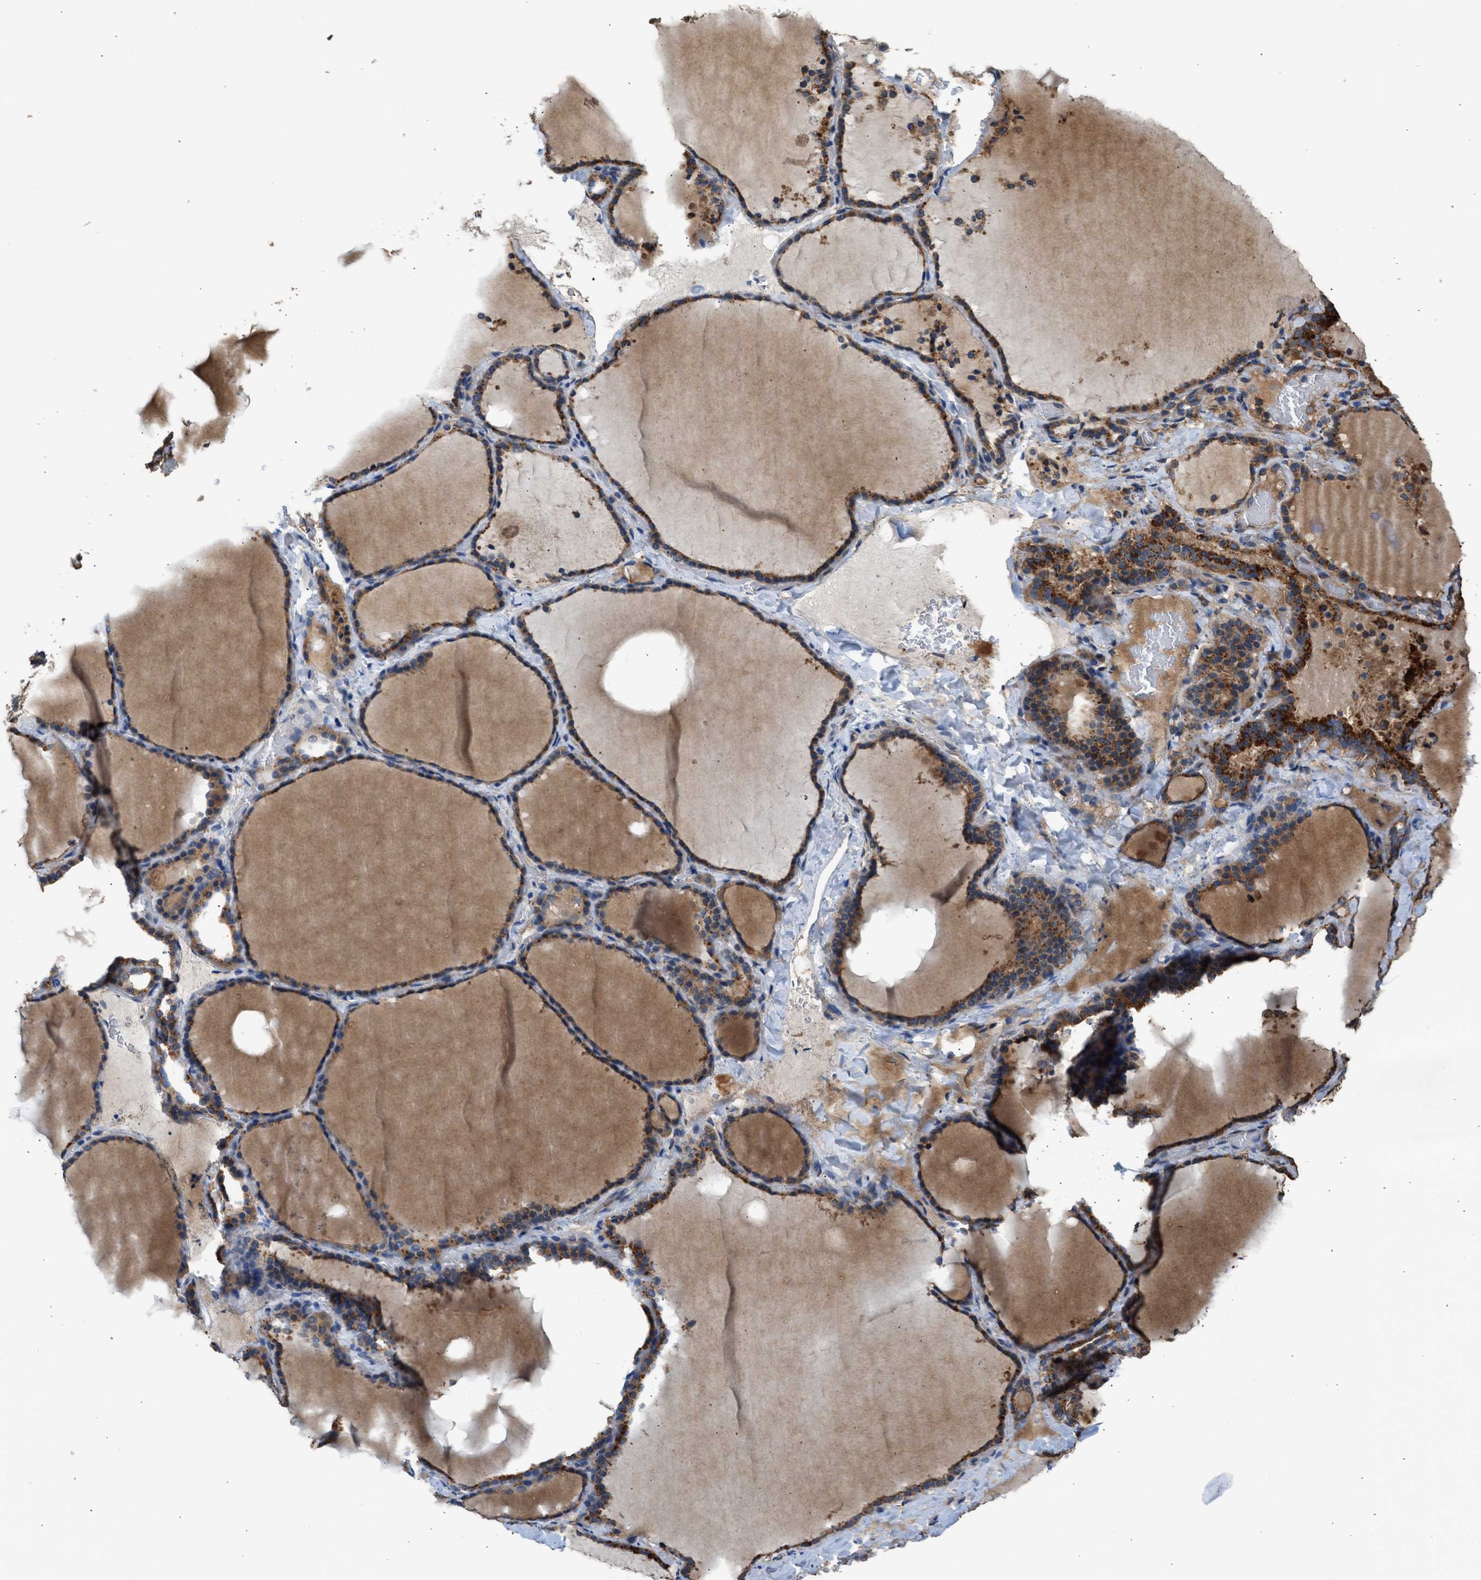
{"staining": {"intensity": "moderate", "quantity": ">75%", "location": "cytoplasmic/membranous"}, "tissue": "thyroid gland", "cell_type": "Glandular cells", "image_type": "normal", "snomed": [{"axis": "morphology", "description": "Normal tissue, NOS"}, {"axis": "topography", "description": "Thyroid gland"}], "caption": "Benign thyroid gland was stained to show a protein in brown. There is medium levels of moderate cytoplasmic/membranous positivity in approximately >75% of glandular cells.", "gene": "SLC36A4", "patient": {"sex": "female", "age": 28}}